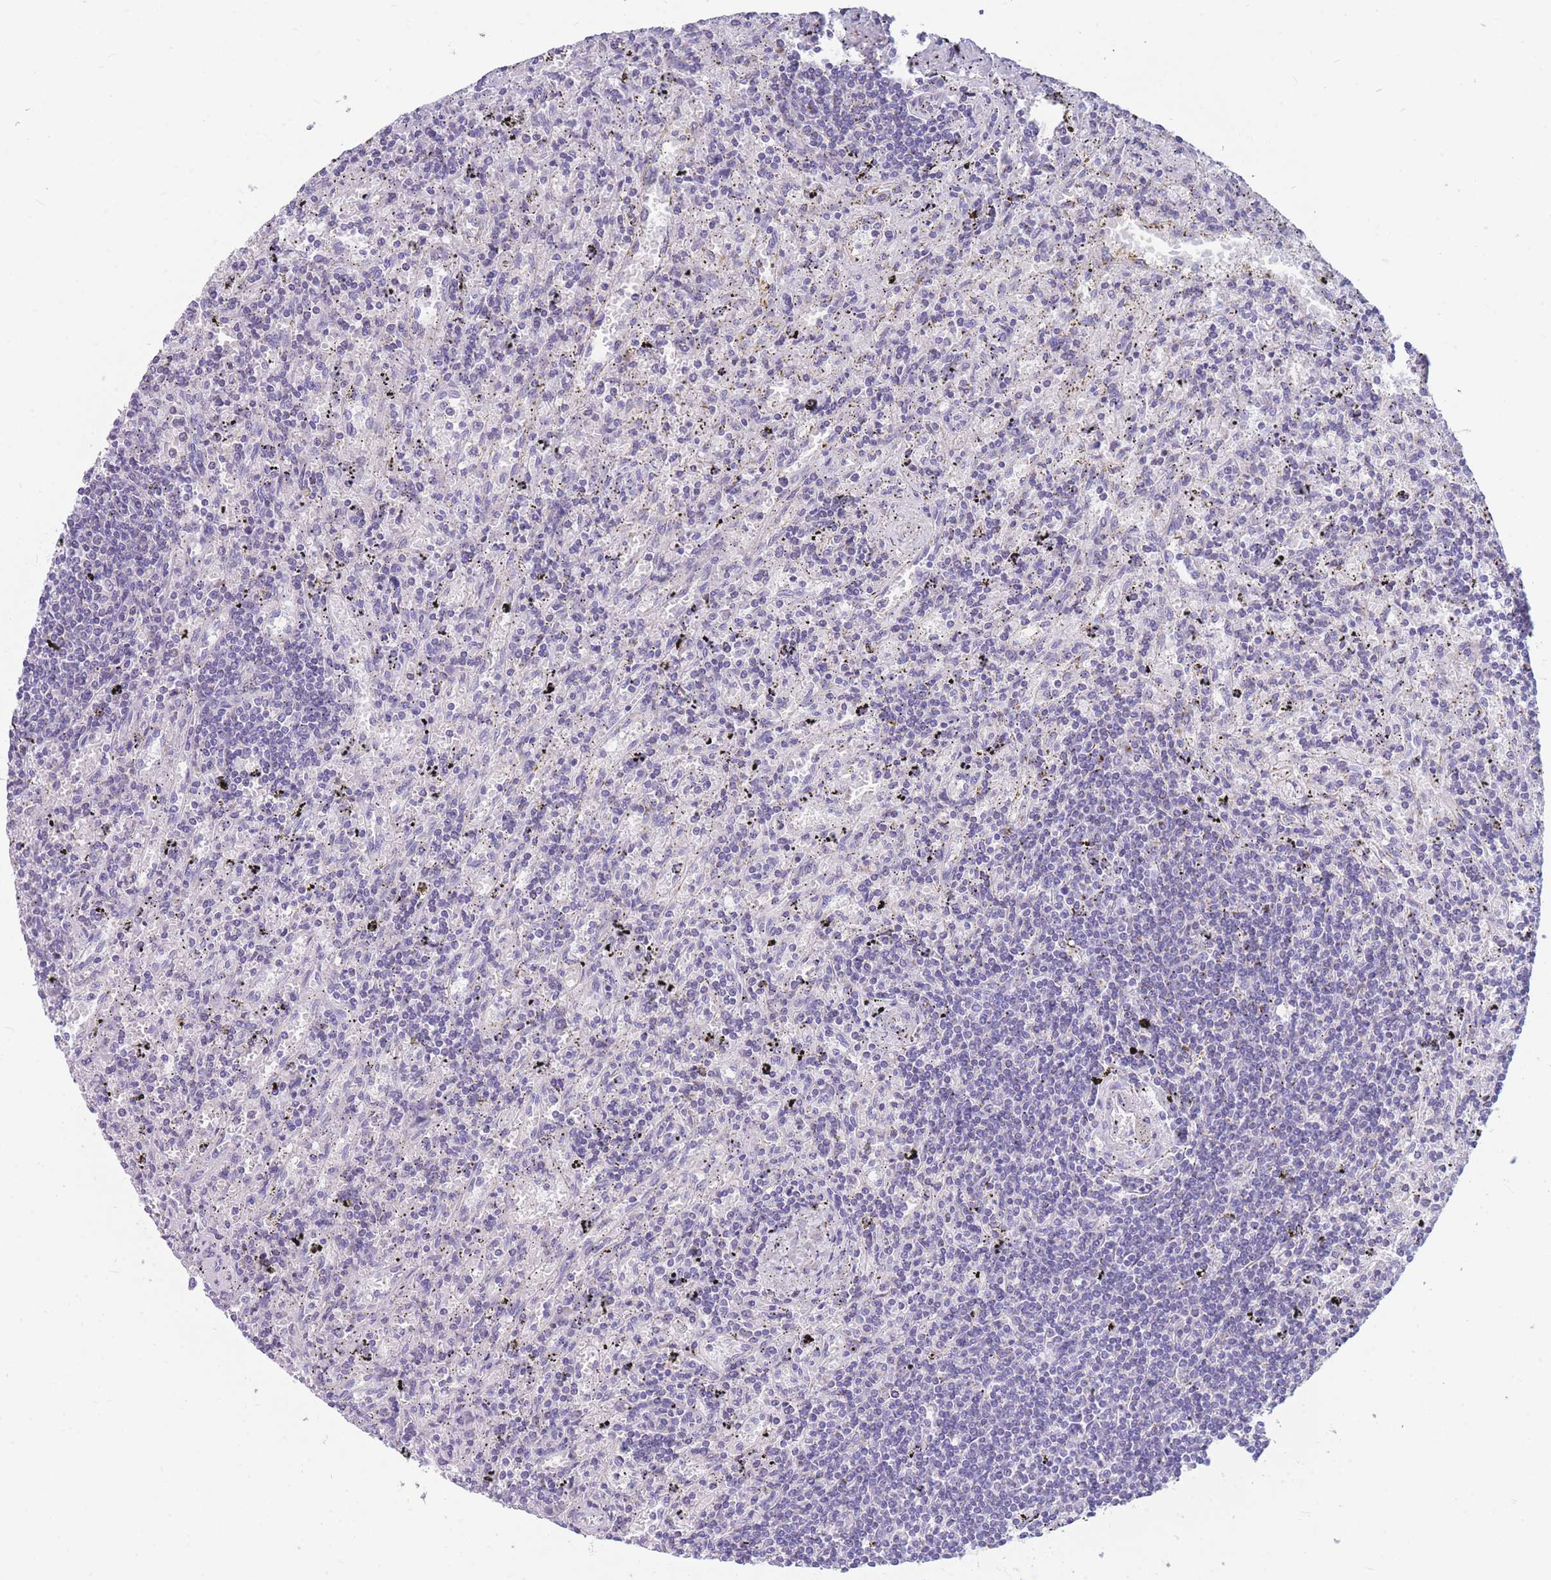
{"staining": {"intensity": "negative", "quantity": "none", "location": "none"}, "tissue": "lymphoma", "cell_type": "Tumor cells", "image_type": "cancer", "snomed": [{"axis": "morphology", "description": "Malignant lymphoma, non-Hodgkin's type, Low grade"}, {"axis": "topography", "description": "Spleen"}], "caption": "An immunohistochemistry (IHC) photomicrograph of lymphoma is shown. There is no staining in tumor cells of lymphoma.", "gene": "DHRS11", "patient": {"sex": "male", "age": 76}}